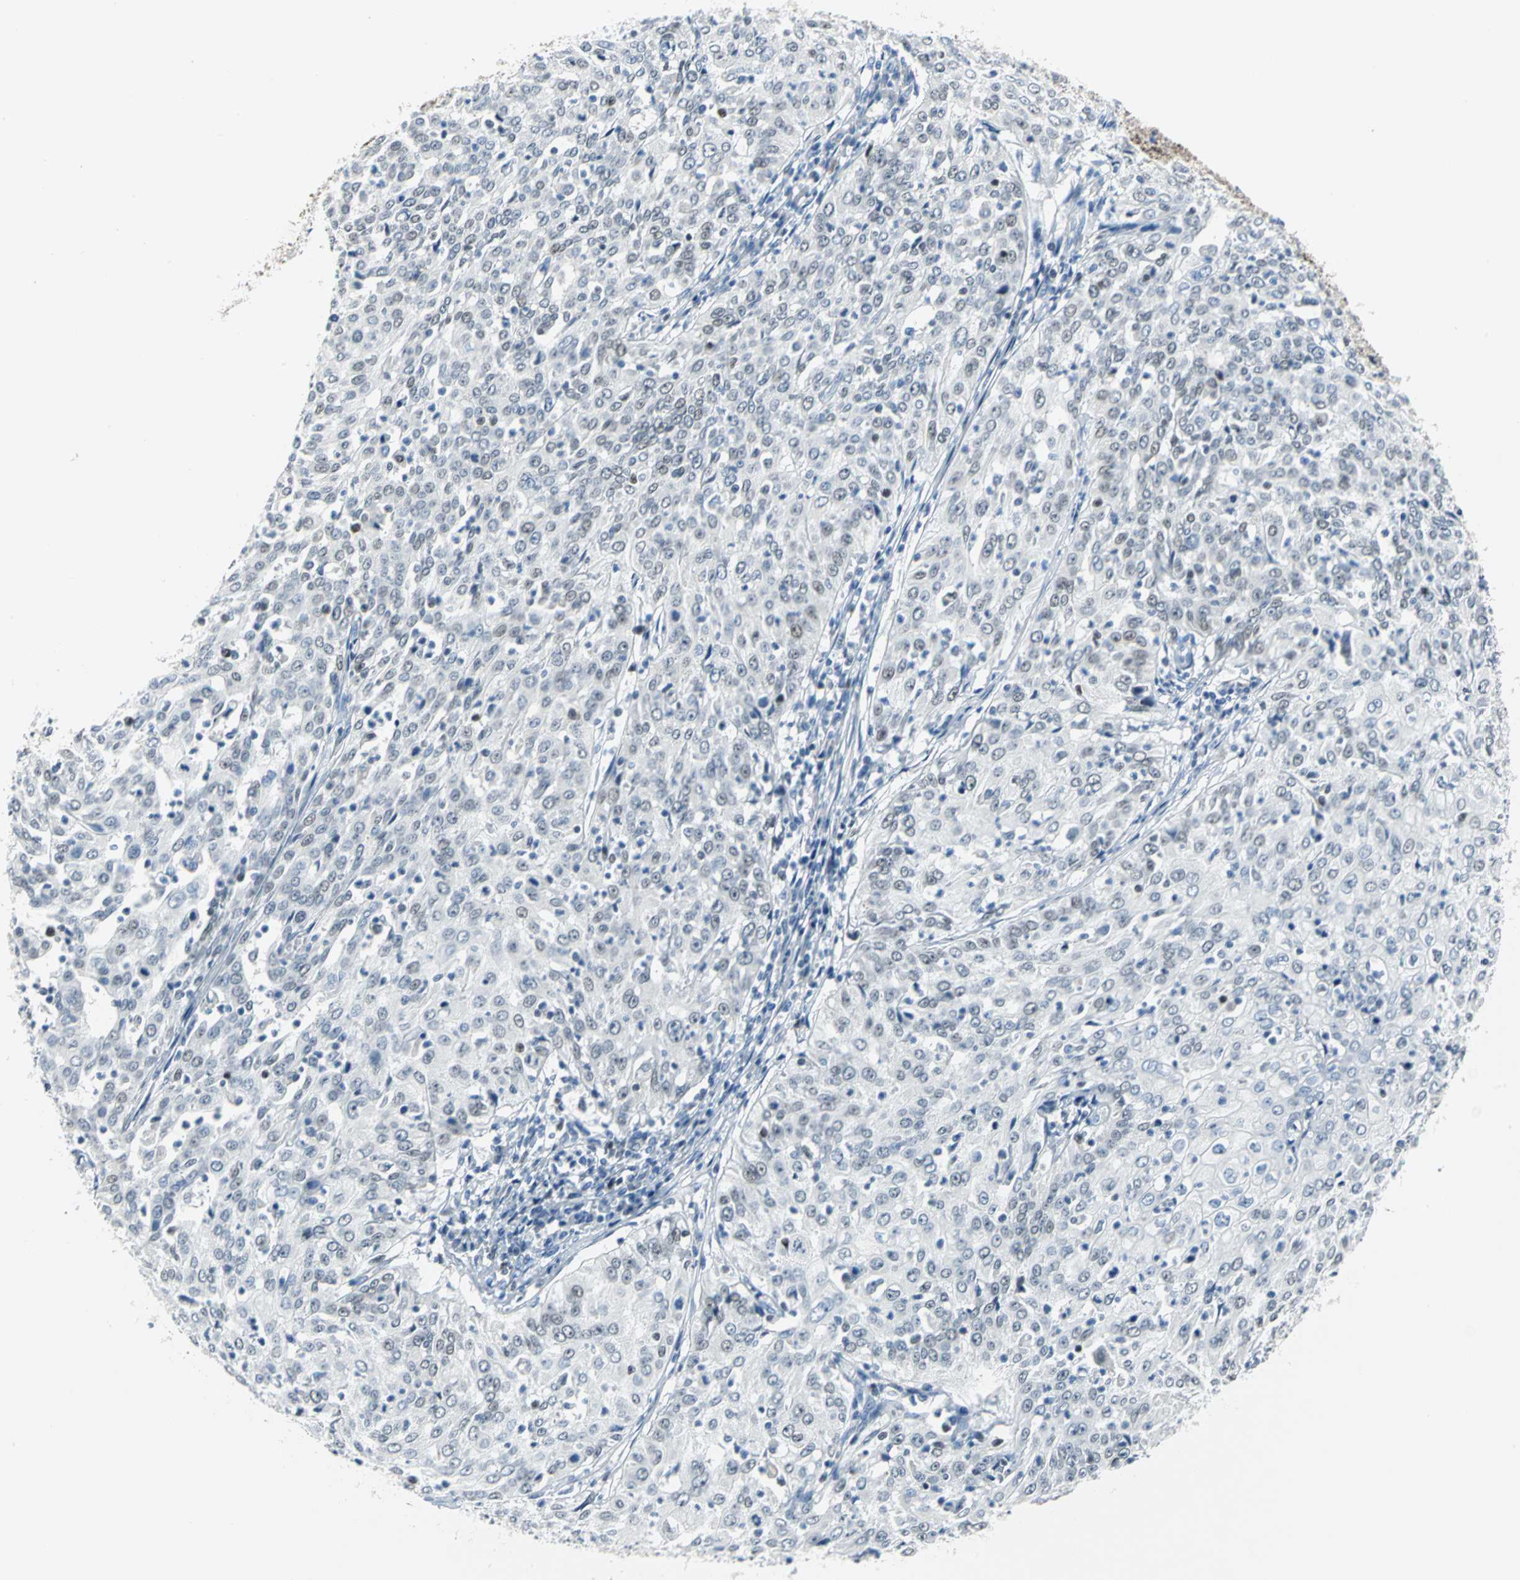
{"staining": {"intensity": "moderate", "quantity": "<25%", "location": "nuclear"}, "tissue": "cervical cancer", "cell_type": "Tumor cells", "image_type": "cancer", "snomed": [{"axis": "morphology", "description": "Squamous cell carcinoma, NOS"}, {"axis": "topography", "description": "Cervix"}], "caption": "The histopathology image demonstrates a brown stain indicating the presence of a protein in the nuclear of tumor cells in squamous cell carcinoma (cervical). The protein of interest is shown in brown color, while the nuclei are stained blue.", "gene": "MCM4", "patient": {"sex": "female", "age": 39}}